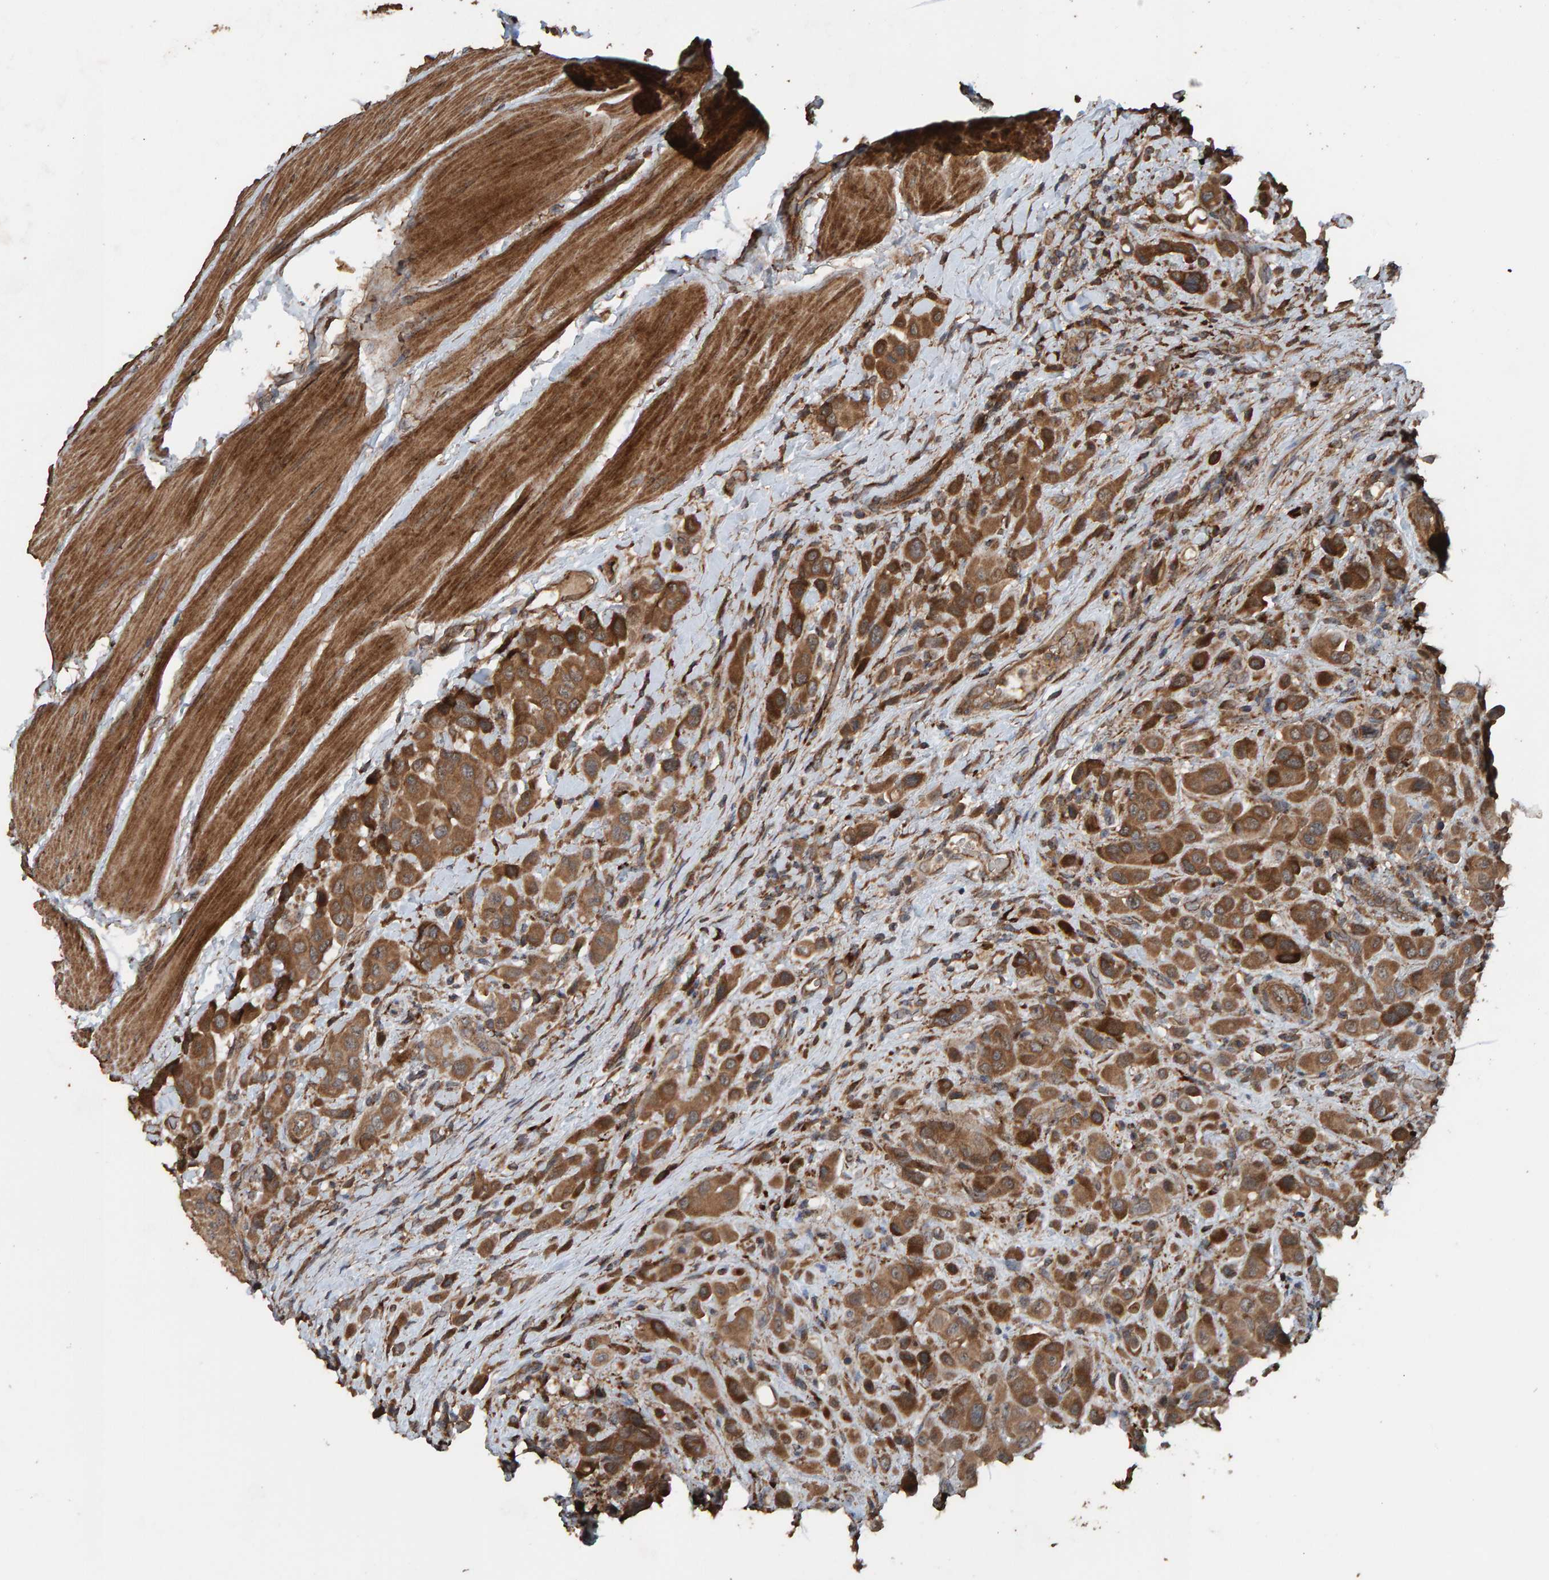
{"staining": {"intensity": "strong", "quantity": ">75%", "location": "cytoplasmic/membranous"}, "tissue": "urothelial cancer", "cell_type": "Tumor cells", "image_type": "cancer", "snomed": [{"axis": "morphology", "description": "Urothelial carcinoma, High grade"}, {"axis": "topography", "description": "Urinary bladder"}], "caption": "IHC micrograph of high-grade urothelial carcinoma stained for a protein (brown), which shows high levels of strong cytoplasmic/membranous expression in approximately >75% of tumor cells.", "gene": "DUS1L", "patient": {"sex": "male", "age": 50}}